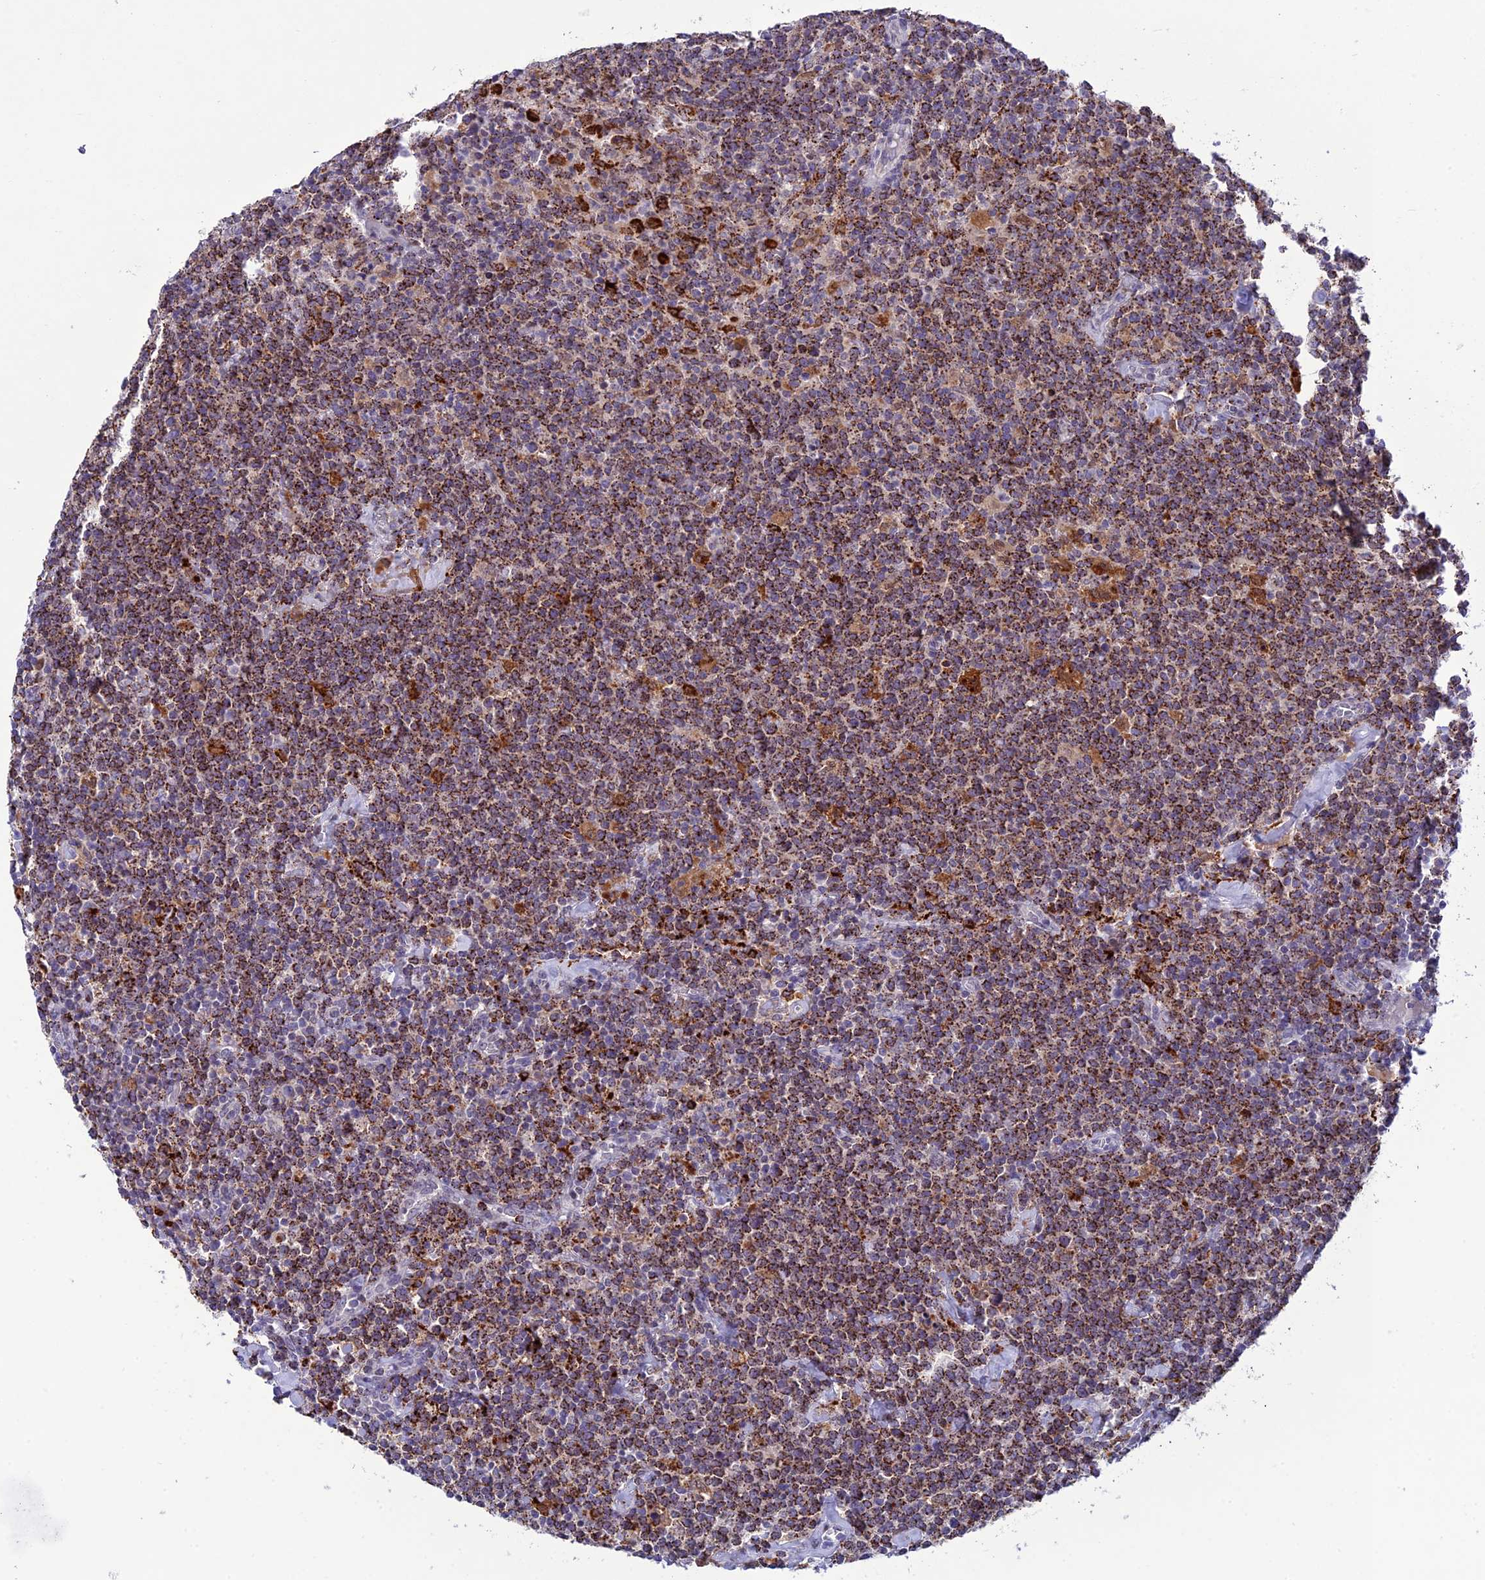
{"staining": {"intensity": "moderate", "quantity": ">75%", "location": "cytoplasmic/membranous"}, "tissue": "lymphoma", "cell_type": "Tumor cells", "image_type": "cancer", "snomed": [{"axis": "morphology", "description": "Malignant lymphoma, non-Hodgkin's type, High grade"}, {"axis": "topography", "description": "Lymph node"}], "caption": "This micrograph exhibits malignant lymphoma, non-Hodgkin's type (high-grade) stained with immunohistochemistry to label a protein in brown. The cytoplasmic/membranous of tumor cells show moderate positivity for the protein. Nuclei are counter-stained blue.", "gene": "HIC1", "patient": {"sex": "male", "age": 61}}